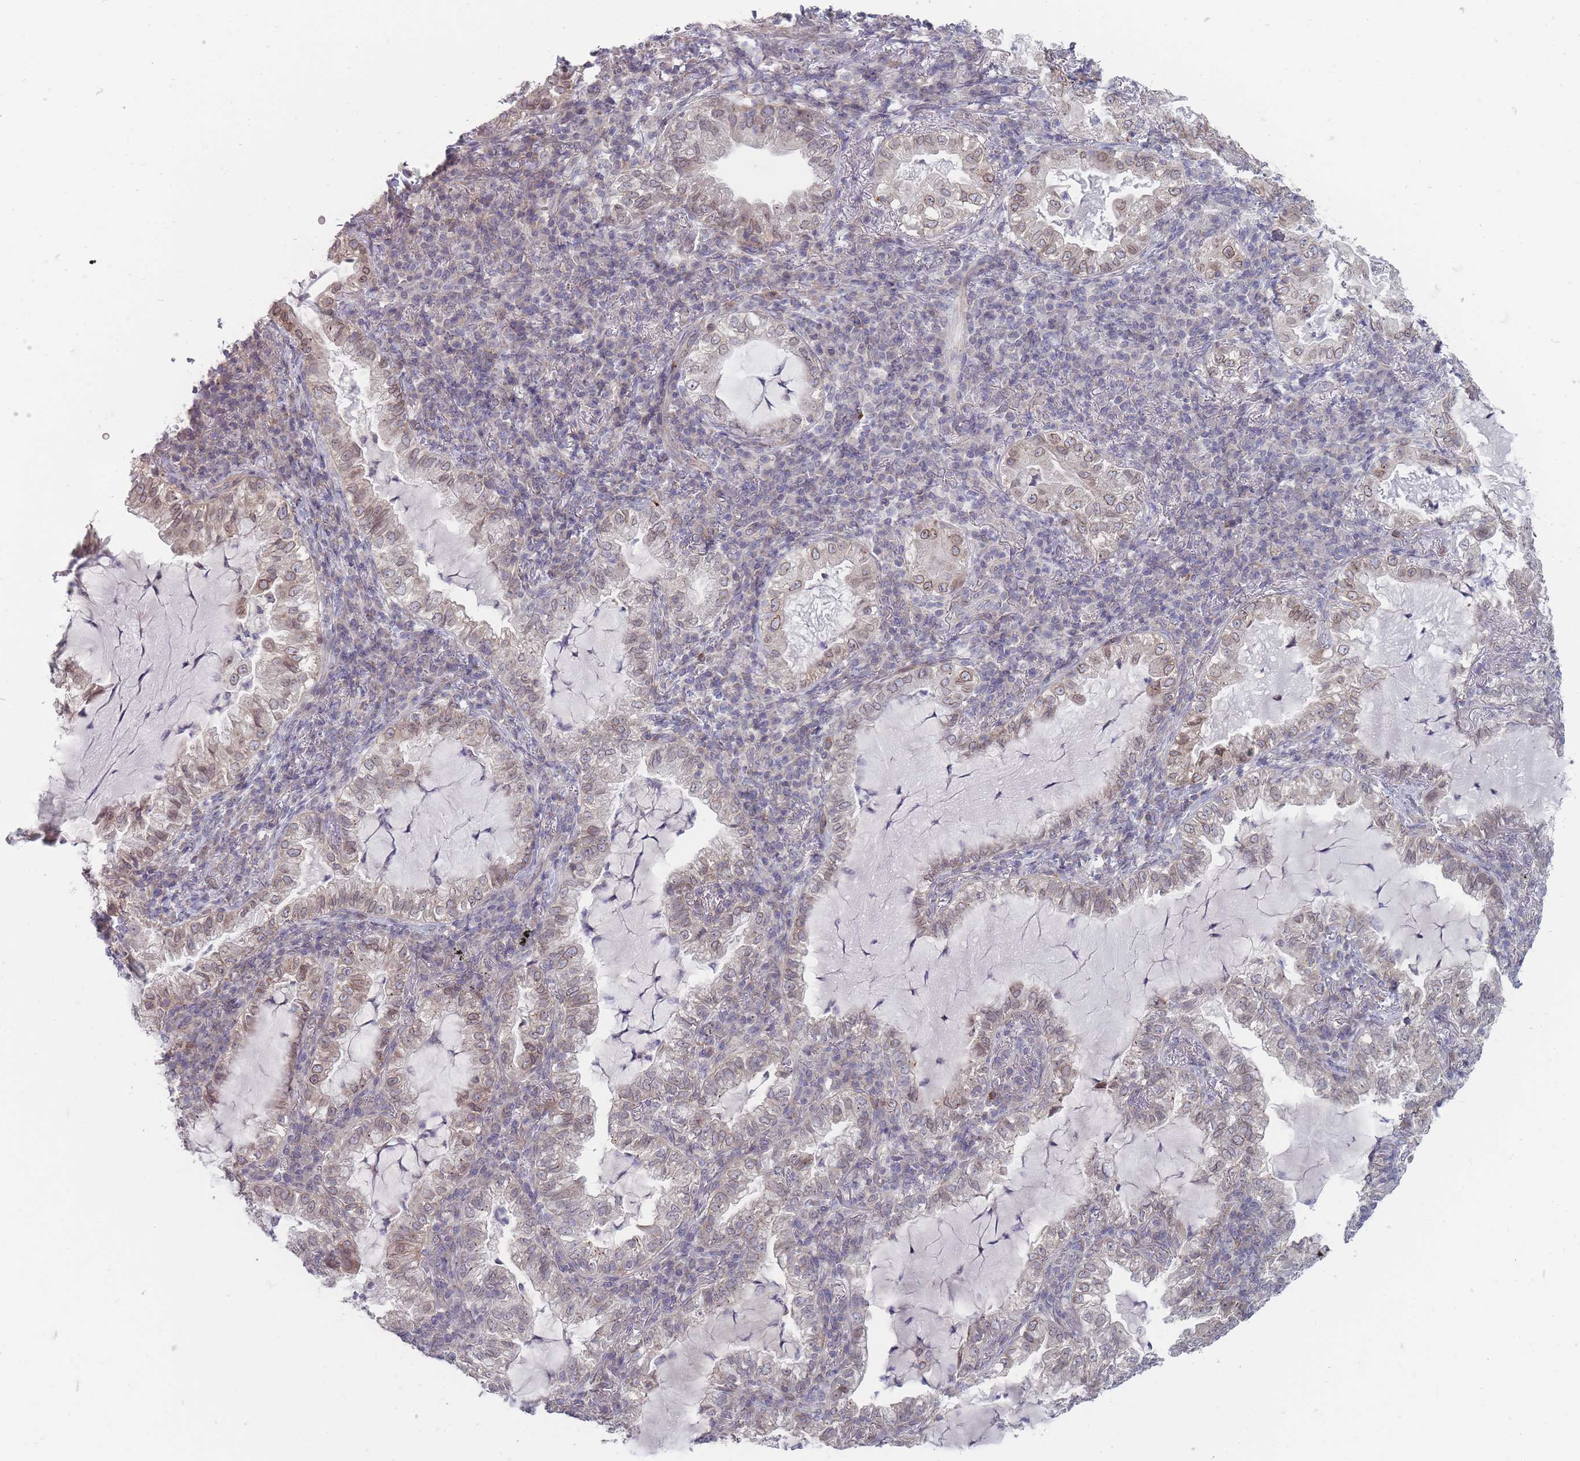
{"staining": {"intensity": "weak", "quantity": ">75%", "location": "cytoplasmic/membranous,nuclear"}, "tissue": "lung cancer", "cell_type": "Tumor cells", "image_type": "cancer", "snomed": [{"axis": "morphology", "description": "Adenocarcinoma, NOS"}, {"axis": "topography", "description": "Lung"}], "caption": "An IHC image of tumor tissue is shown. Protein staining in brown highlights weak cytoplasmic/membranous and nuclear positivity in lung cancer (adenocarcinoma) within tumor cells. (Brightfield microscopy of DAB IHC at high magnification).", "gene": "PCDH12", "patient": {"sex": "female", "age": 73}}